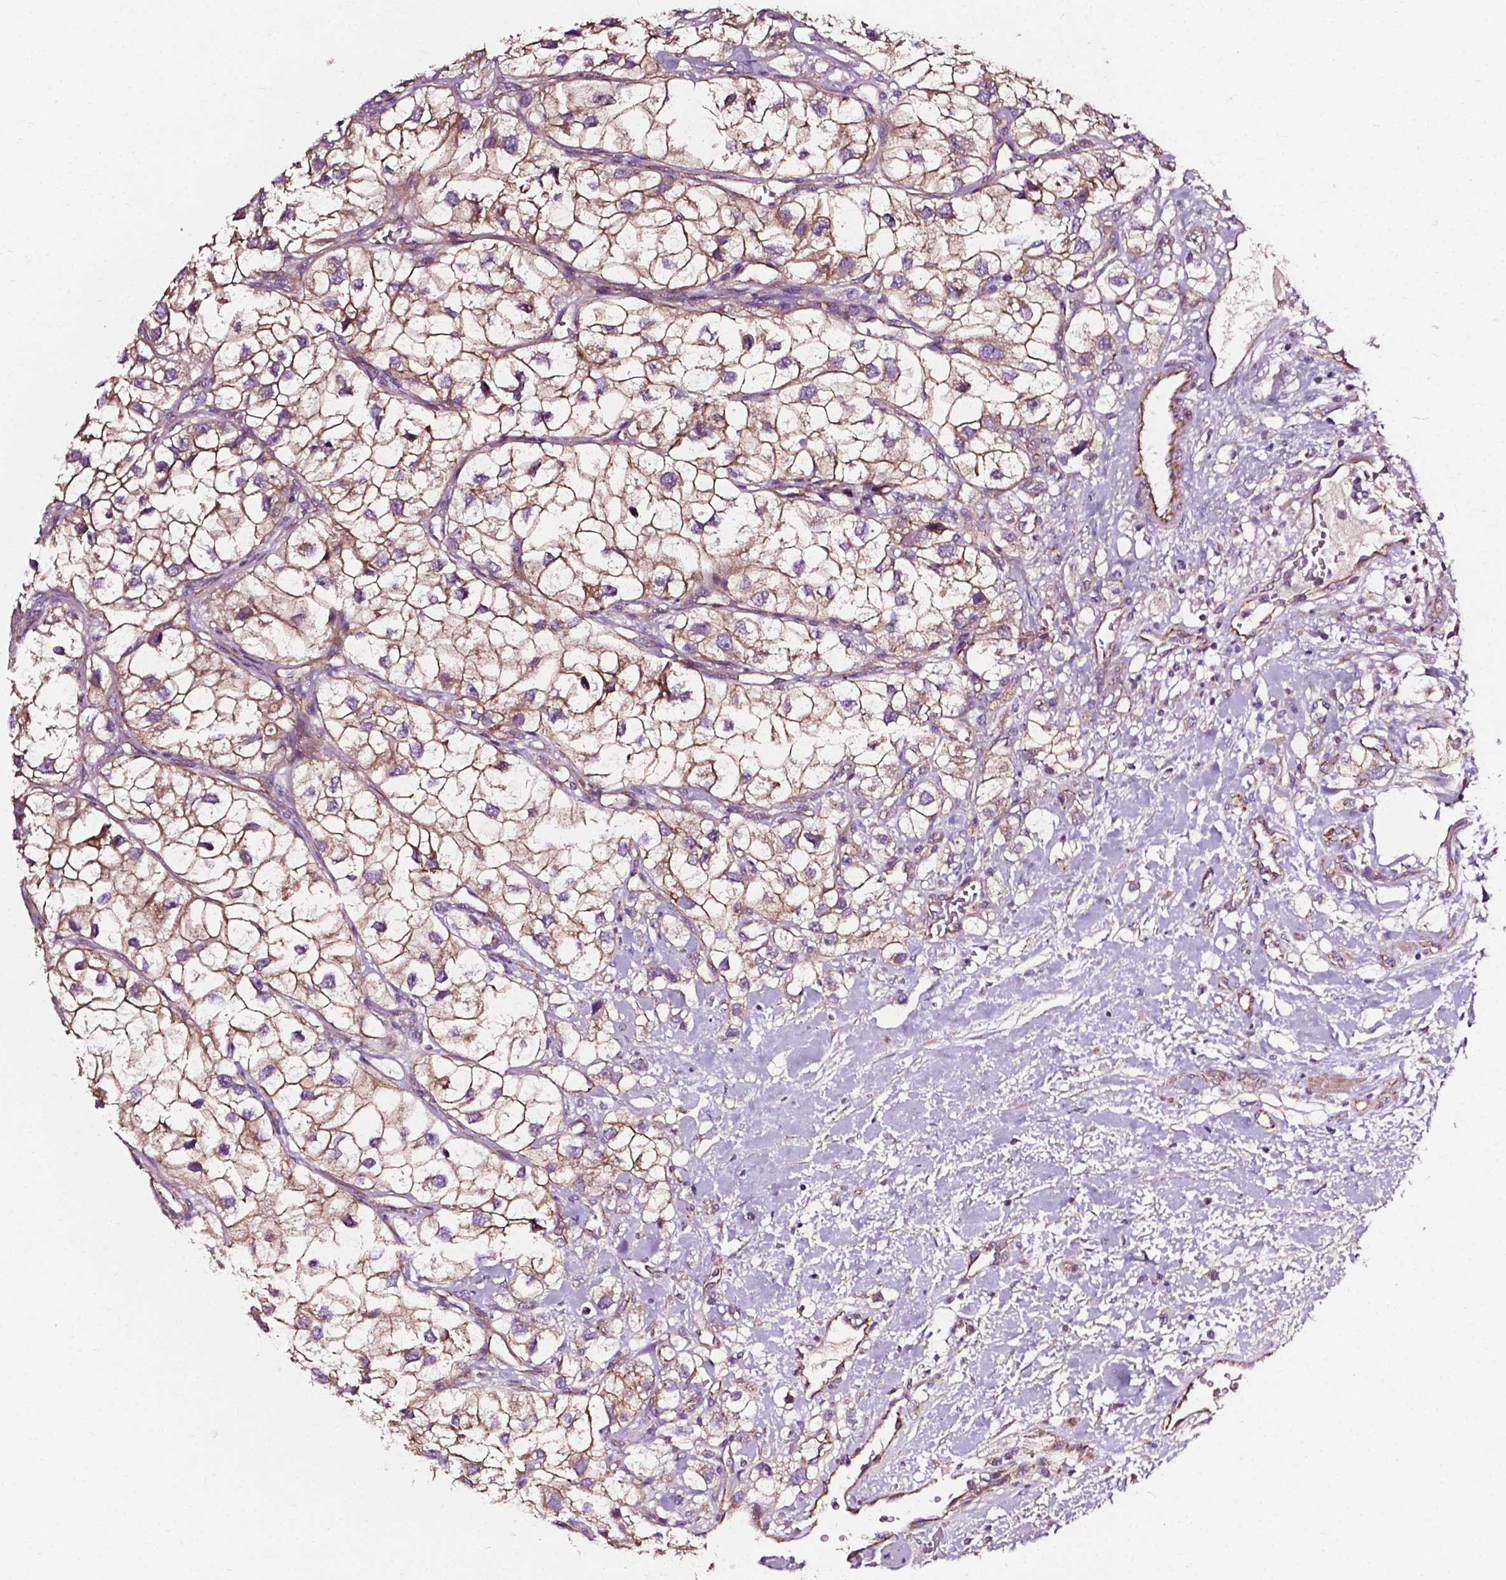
{"staining": {"intensity": "weak", "quantity": "25%-75%", "location": "cytoplasmic/membranous"}, "tissue": "renal cancer", "cell_type": "Tumor cells", "image_type": "cancer", "snomed": [{"axis": "morphology", "description": "Adenocarcinoma, NOS"}, {"axis": "topography", "description": "Kidney"}], "caption": "A histopathology image showing weak cytoplasmic/membranous positivity in about 25%-75% of tumor cells in renal adenocarcinoma, as visualized by brown immunohistochemical staining.", "gene": "ATG16L1", "patient": {"sex": "male", "age": 59}}